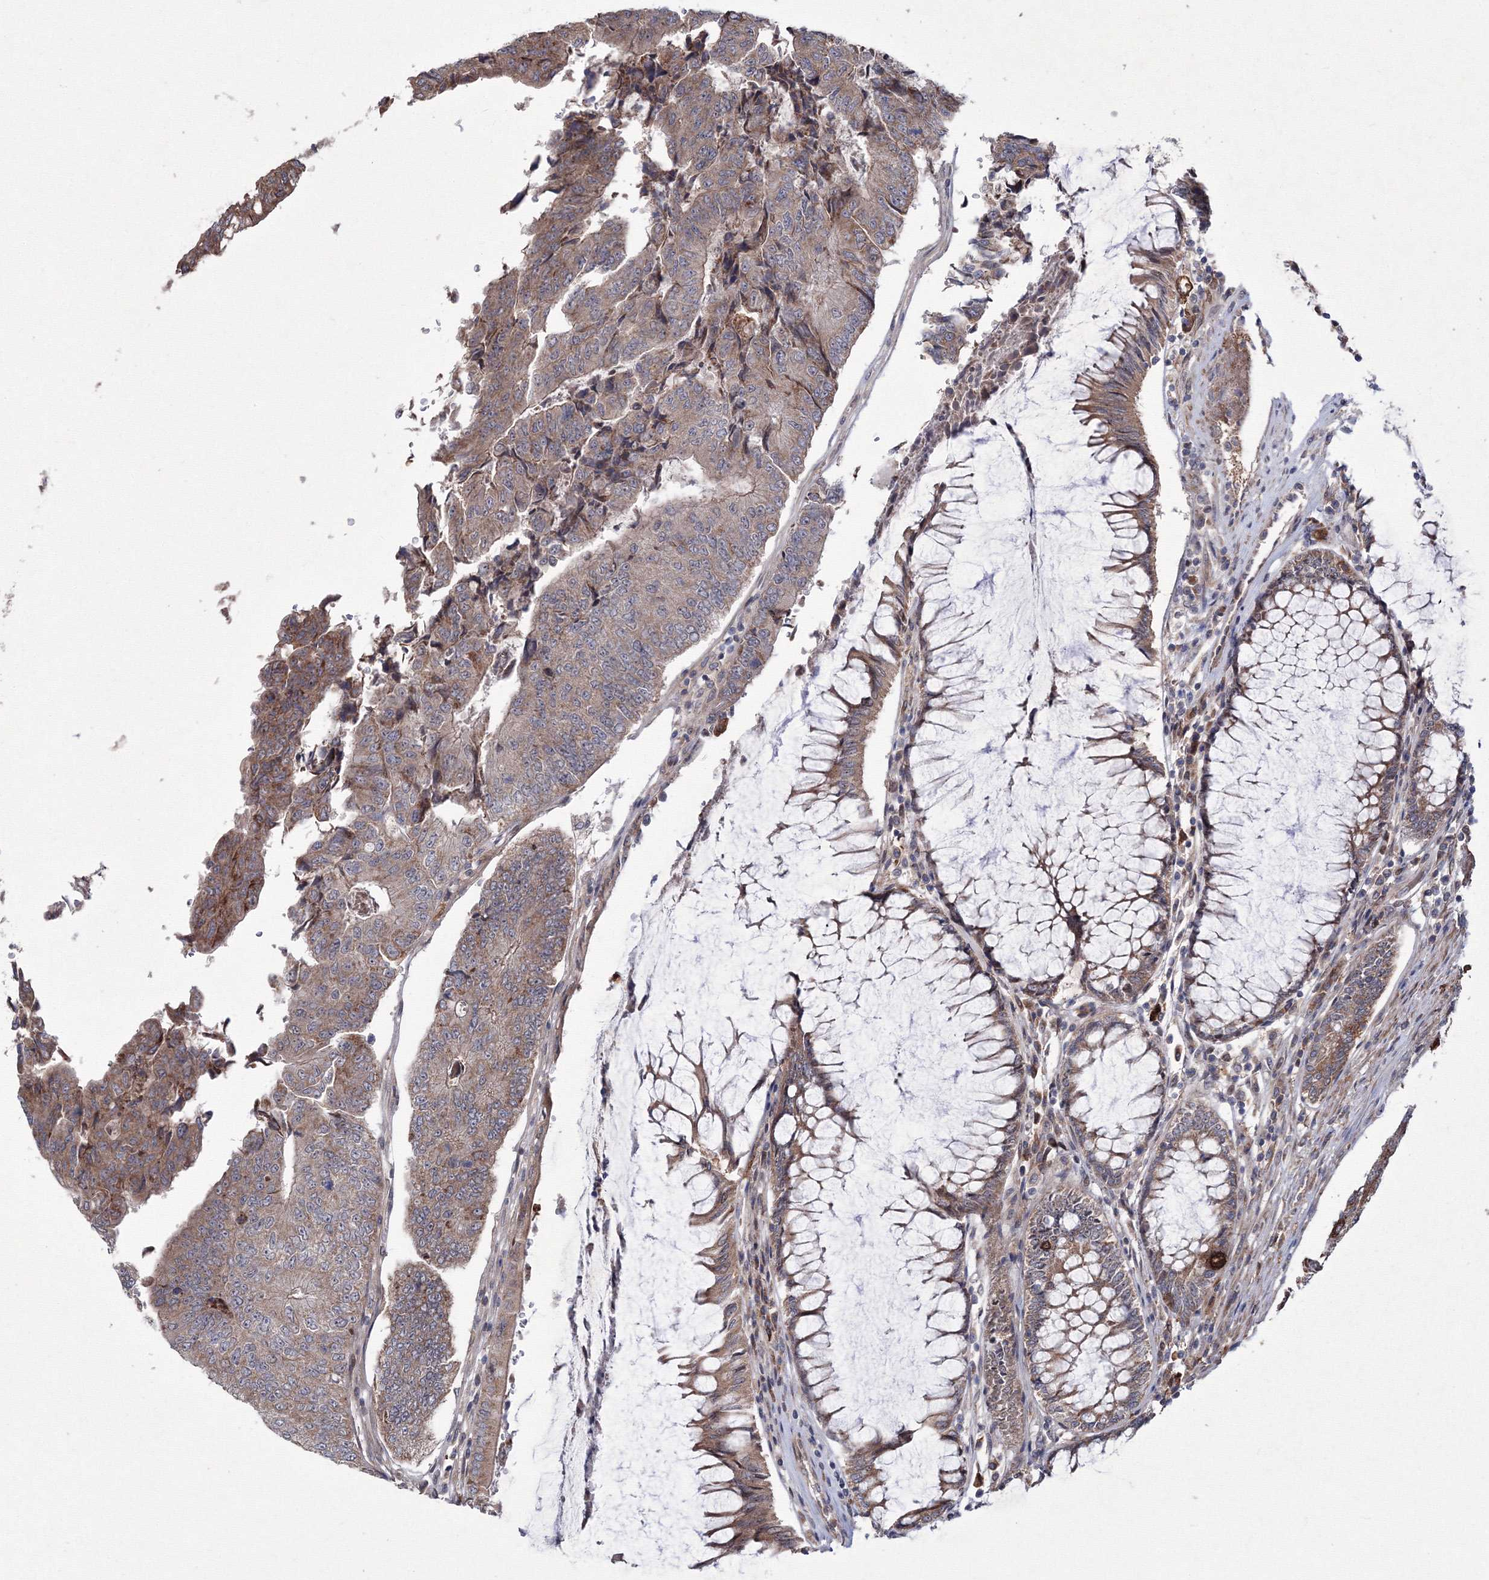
{"staining": {"intensity": "moderate", "quantity": "25%-75%", "location": "cytoplasmic/membranous"}, "tissue": "colorectal cancer", "cell_type": "Tumor cells", "image_type": "cancer", "snomed": [{"axis": "morphology", "description": "Adenocarcinoma, NOS"}, {"axis": "topography", "description": "Colon"}], "caption": "Immunohistochemistry (IHC) micrograph of colorectal cancer (adenocarcinoma) stained for a protein (brown), which shows medium levels of moderate cytoplasmic/membranous positivity in approximately 25%-75% of tumor cells.", "gene": "RANBP3L", "patient": {"sex": "female", "age": 67}}